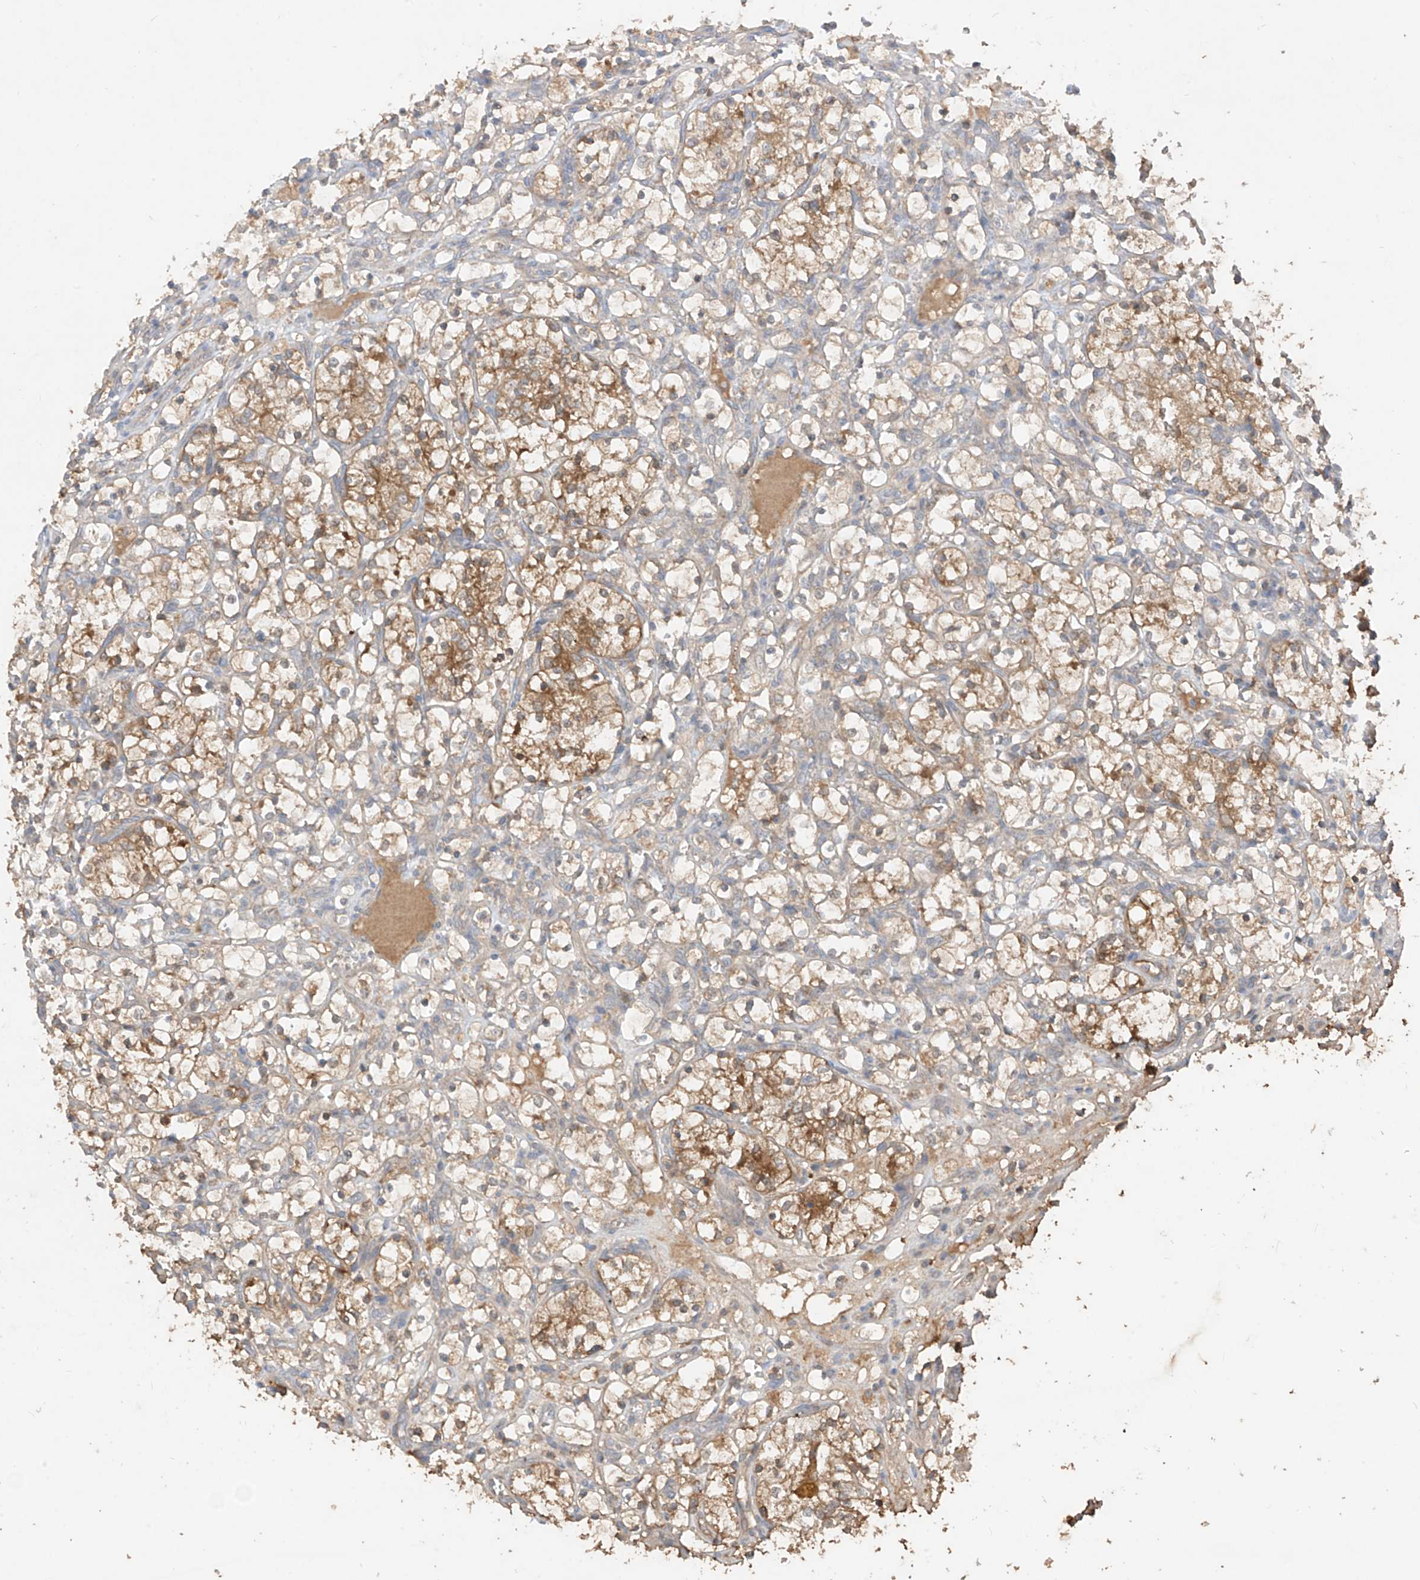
{"staining": {"intensity": "moderate", "quantity": "25%-75%", "location": "cytoplasmic/membranous"}, "tissue": "renal cancer", "cell_type": "Tumor cells", "image_type": "cancer", "snomed": [{"axis": "morphology", "description": "Adenocarcinoma, NOS"}, {"axis": "topography", "description": "Kidney"}], "caption": "Human adenocarcinoma (renal) stained with a brown dye shows moderate cytoplasmic/membranous positive expression in about 25%-75% of tumor cells.", "gene": "CACNA2D4", "patient": {"sex": "female", "age": 69}}